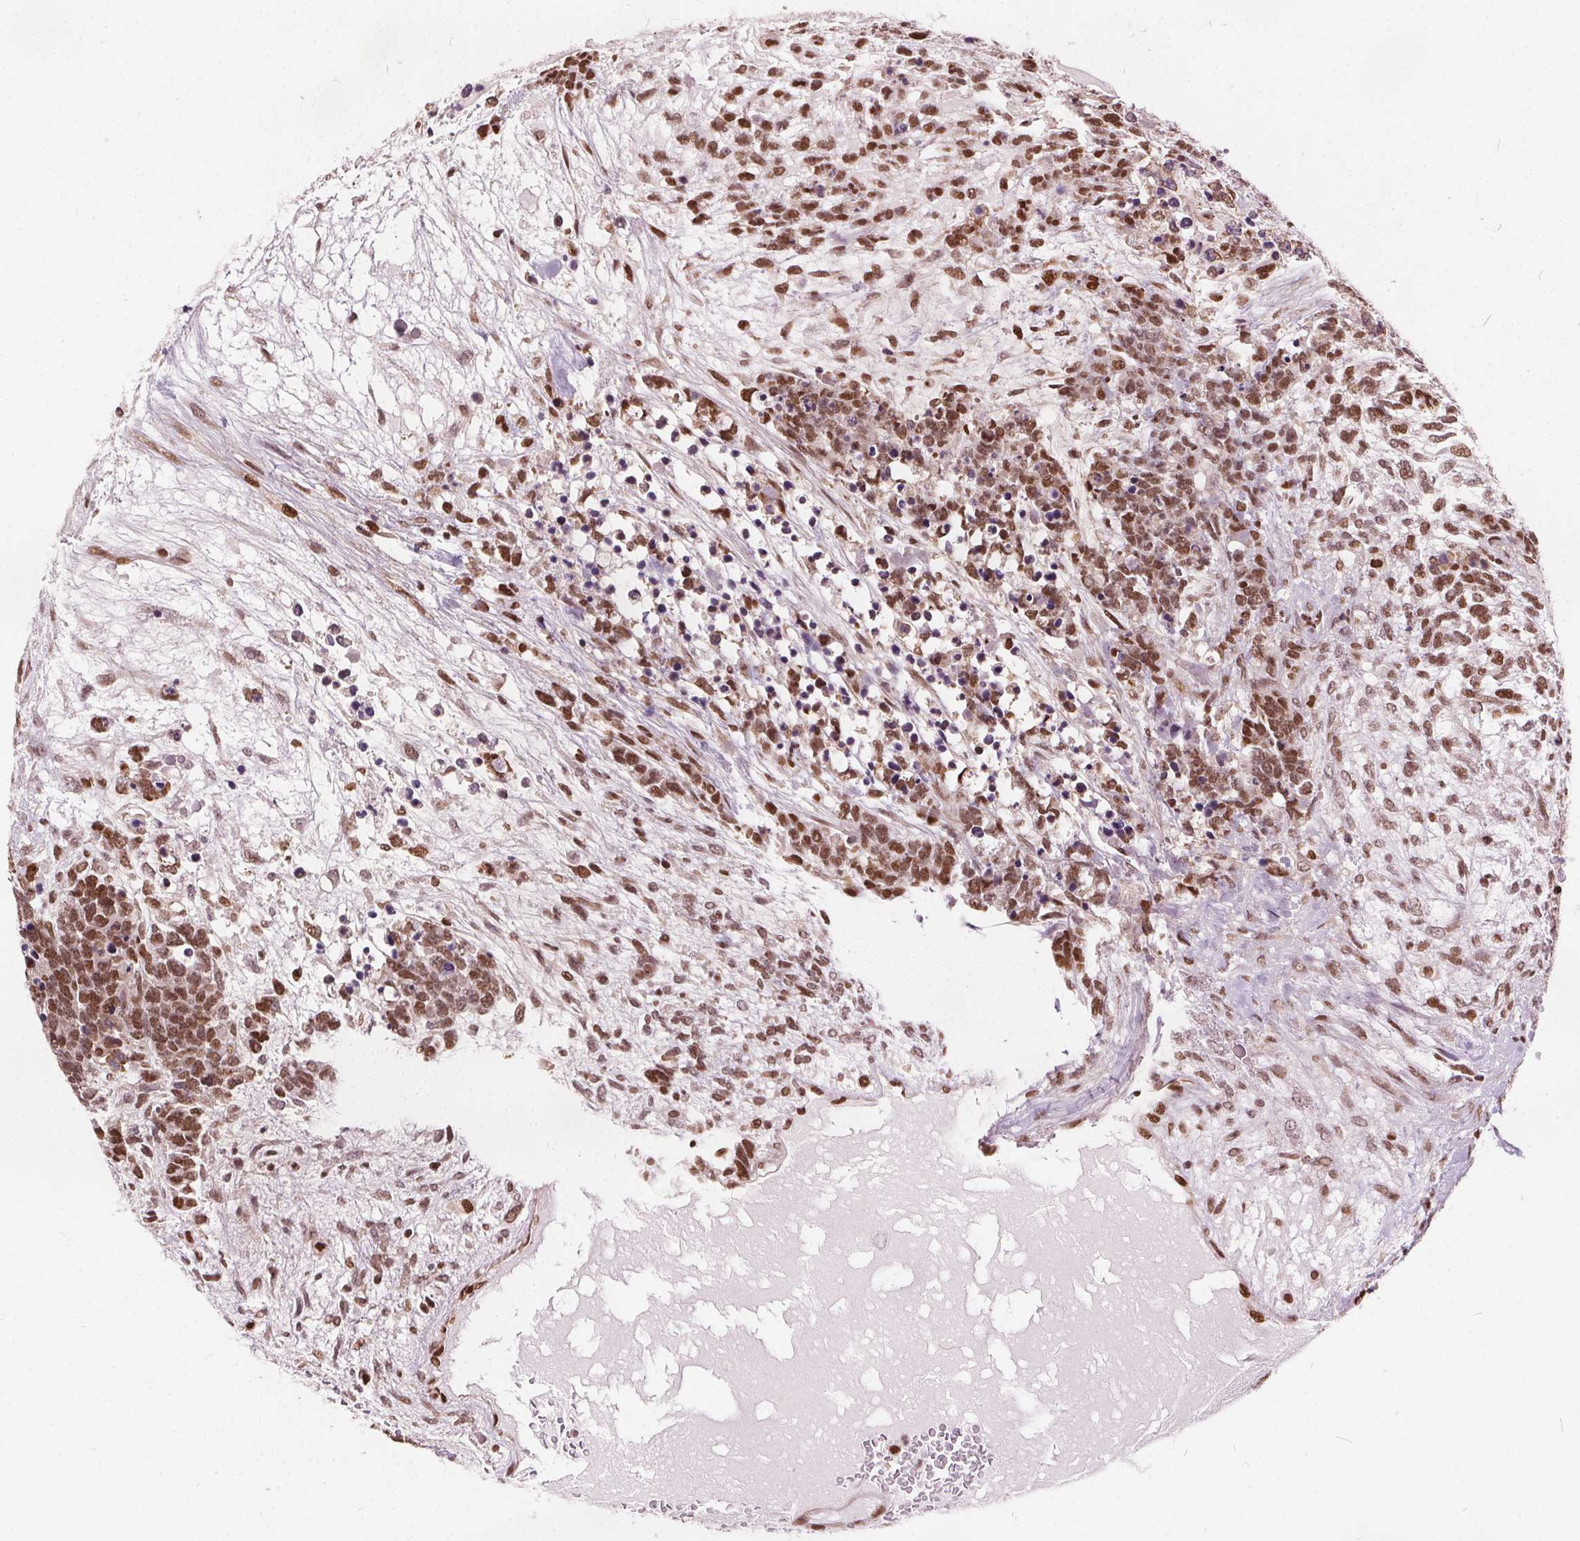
{"staining": {"intensity": "moderate", "quantity": ">75%", "location": "nuclear"}, "tissue": "testis cancer", "cell_type": "Tumor cells", "image_type": "cancer", "snomed": [{"axis": "morphology", "description": "Carcinoma, Embryonal, NOS"}, {"axis": "topography", "description": "Testis"}], "caption": "Testis cancer (embryonal carcinoma) tissue shows moderate nuclear expression in approximately >75% of tumor cells, visualized by immunohistochemistry. (Stains: DAB in brown, nuclei in blue, Microscopy: brightfield microscopy at high magnification).", "gene": "ISLR2", "patient": {"sex": "male", "age": 23}}